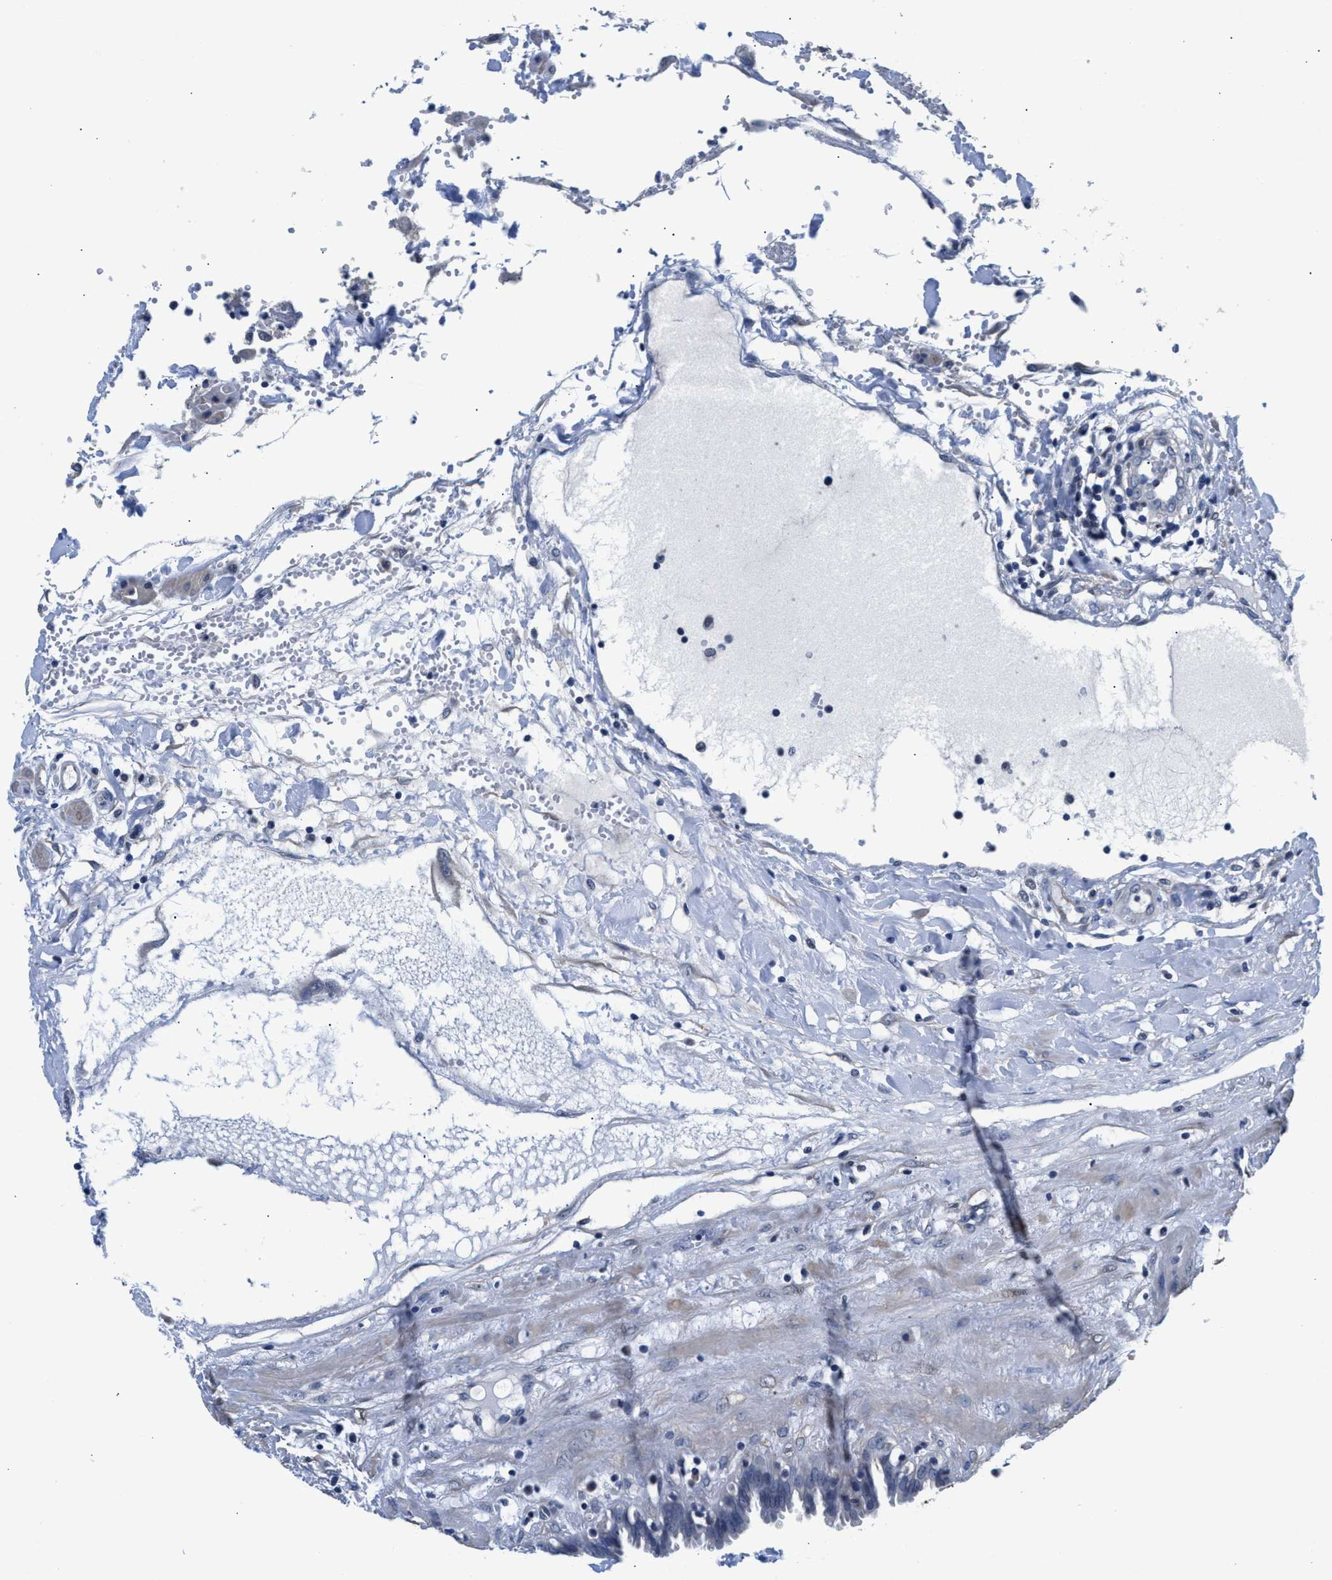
{"staining": {"intensity": "negative", "quantity": "none", "location": "none"}, "tissue": "fallopian tube", "cell_type": "Glandular cells", "image_type": "normal", "snomed": [{"axis": "morphology", "description": "Normal tissue, NOS"}, {"axis": "topography", "description": "Fallopian tube"}, {"axis": "topography", "description": "Placenta"}], "caption": "Immunohistochemistry (IHC) of unremarkable human fallopian tube reveals no expression in glandular cells. (DAB immunohistochemistry (IHC) visualized using brightfield microscopy, high magnification).", "gene": "MYH3", "patient": {"sex": "female", "age": 32}}